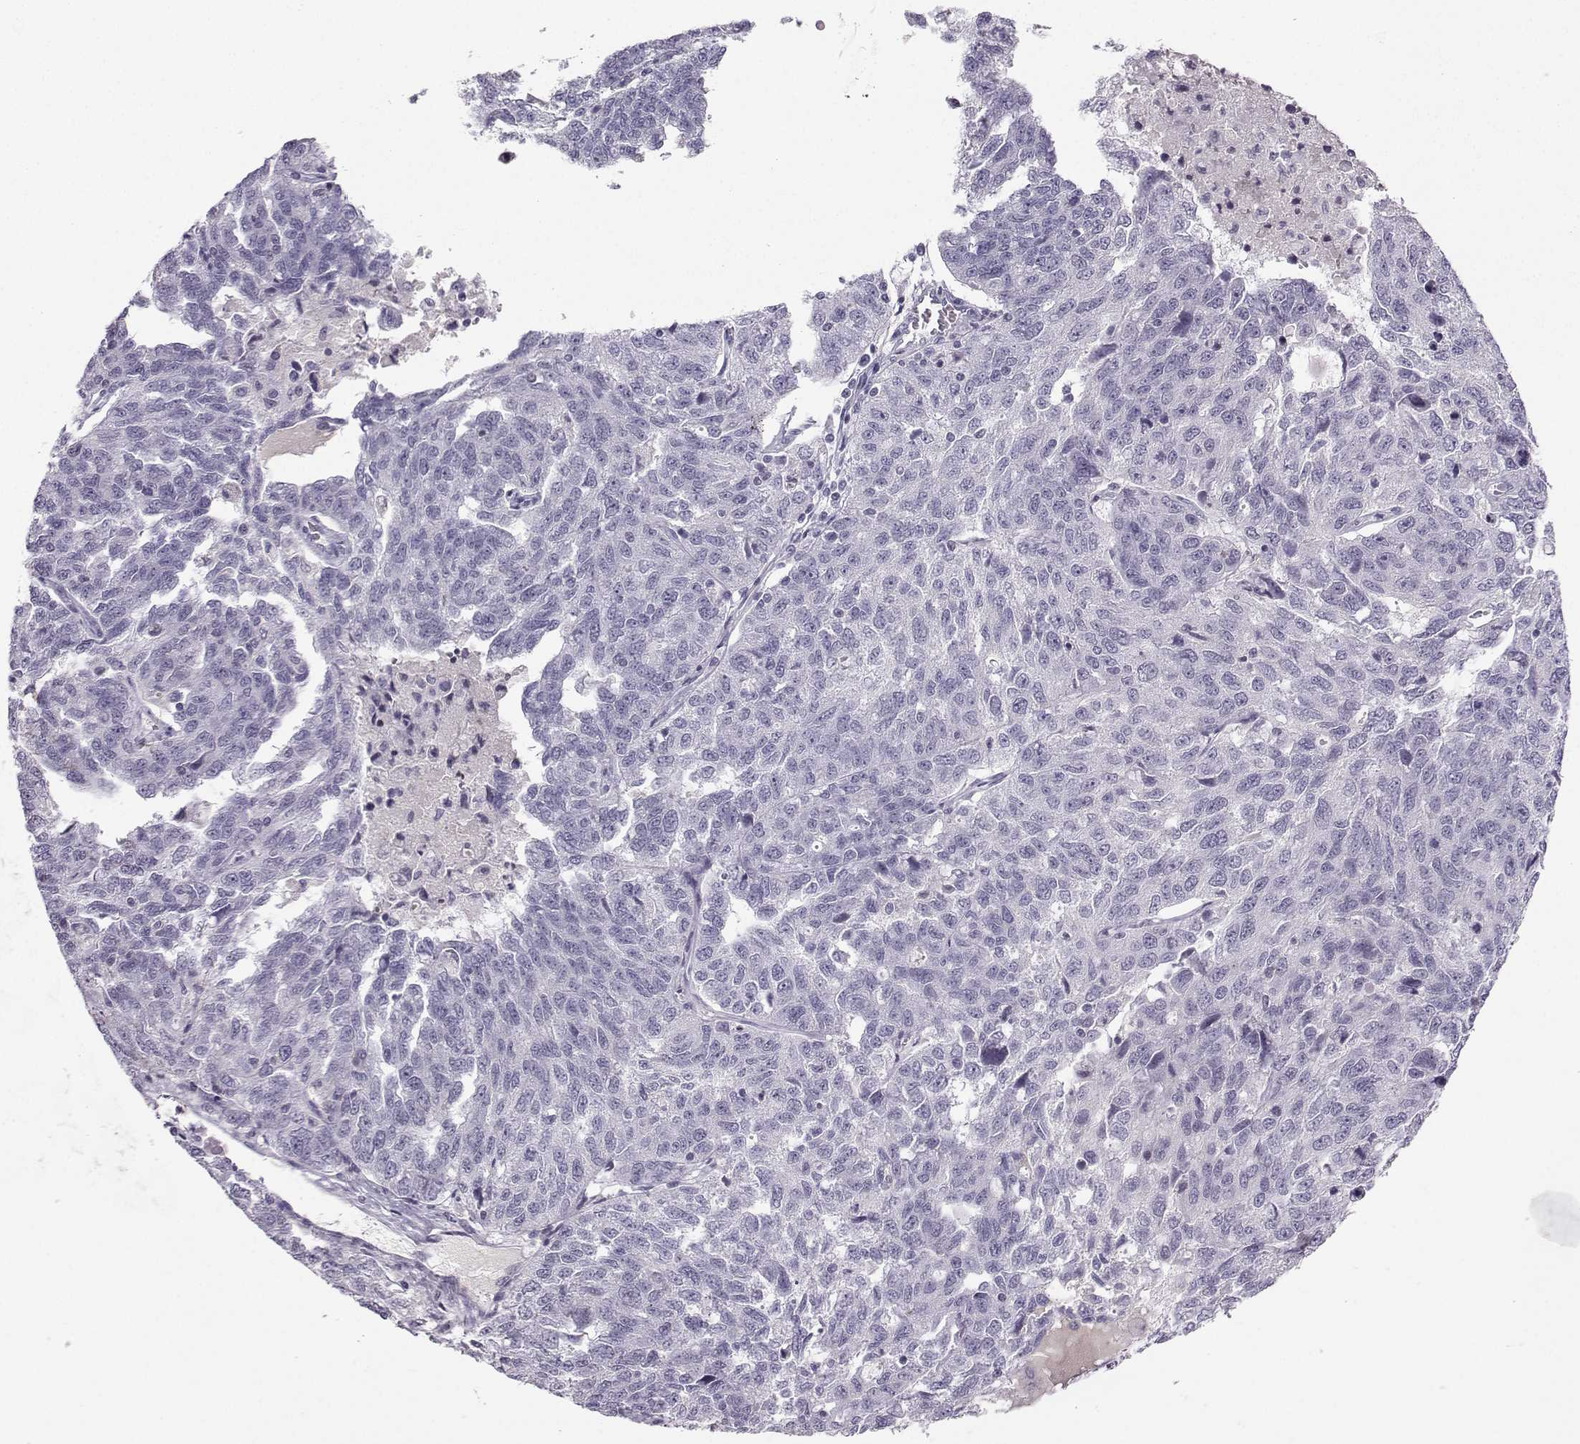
{"staining": {"intensity": "negative", "quantity": "none", "location": "none"}, "tissue": "ovarian cancer", "cell_type": "Tumor cells", "image_type": "cancer", "snomed": [{"axis": "morphology", "description": "Cystadenocarcinoma, serous, NOS"}, {"axis": "topography", "description": "Ovary"}], "caption": "Immunohistochemistry of human ovarian cancer (serous cystadenocarcinoma) displays no expression in tumor cells. (DAB immunohistochemistry (IHC) visualized using brightfield microscopy, high magnification).", "gene": "LHX1", "patient": {"sex": "female", "age": 71}}